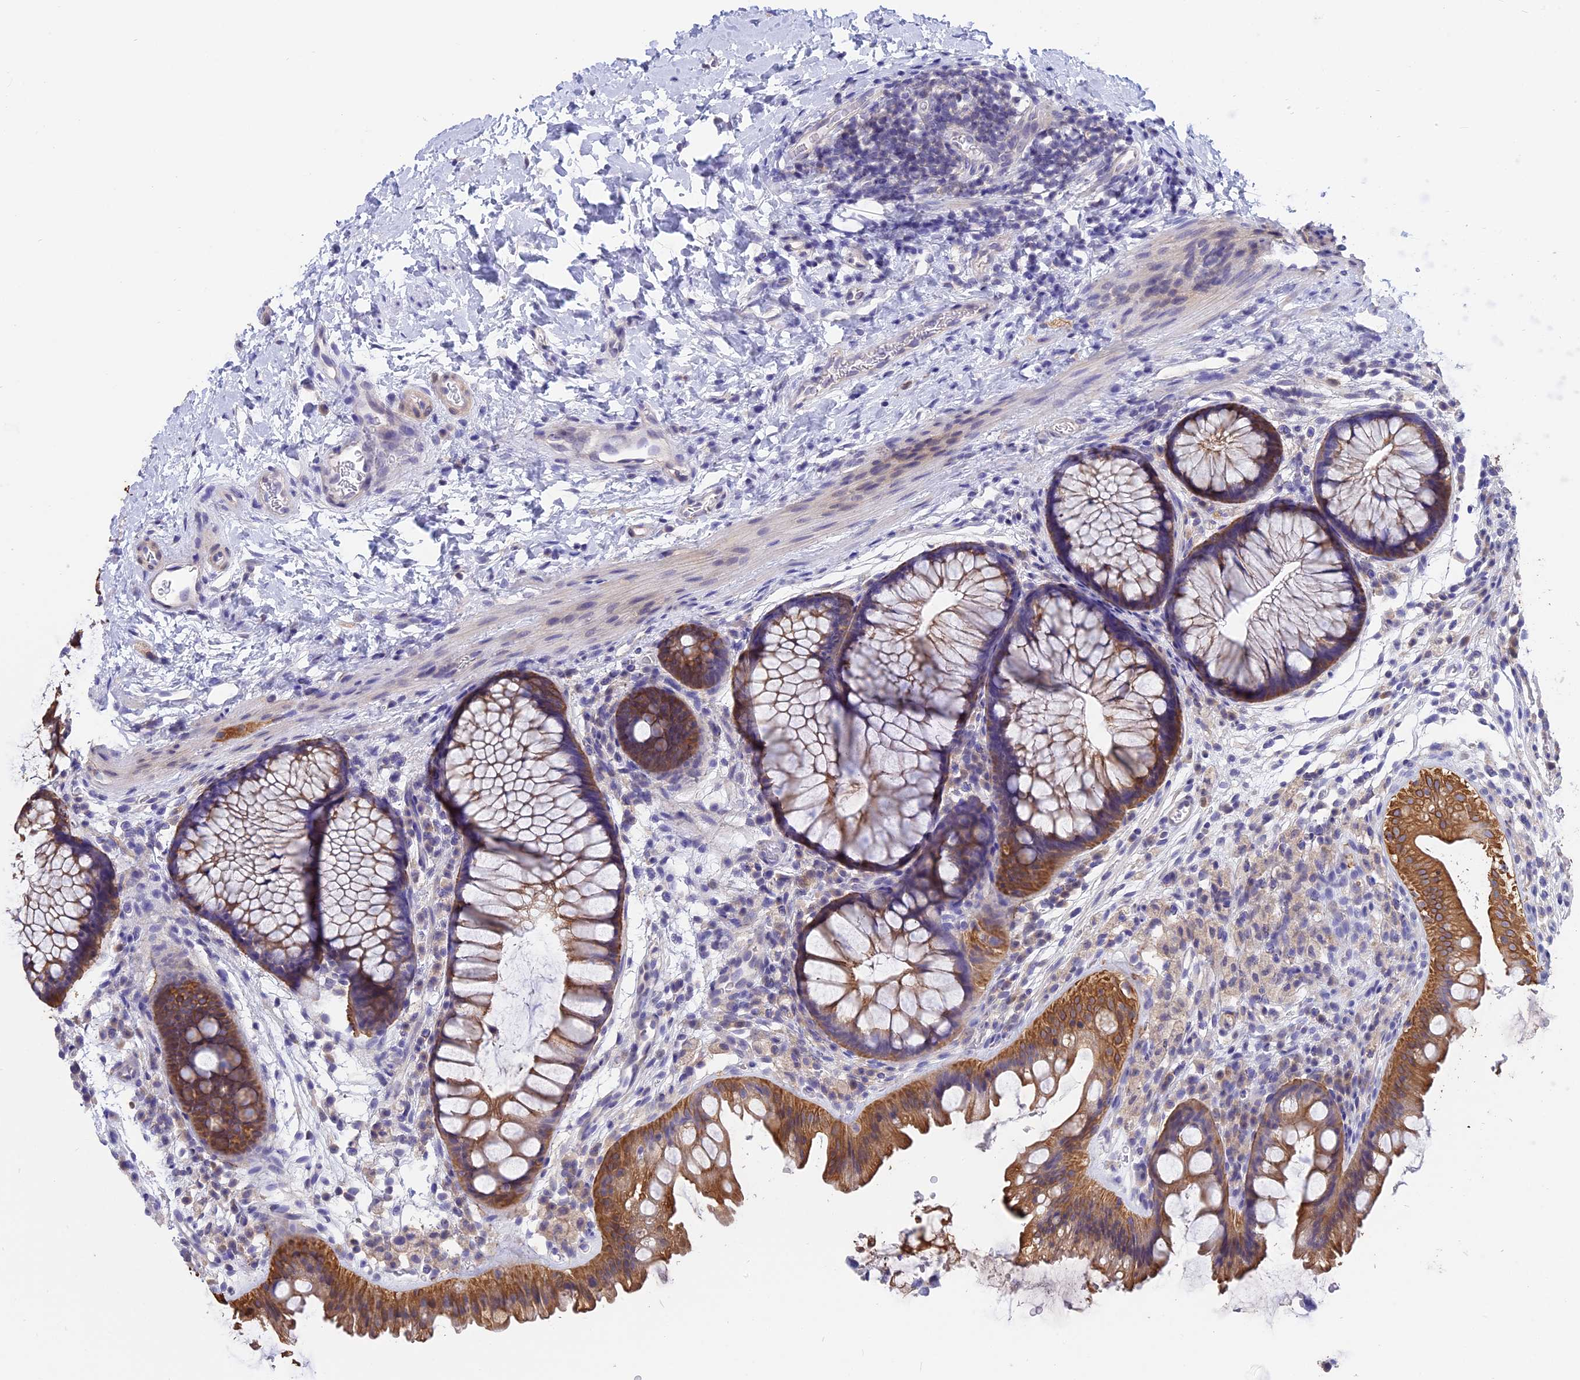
{"staining": {"intensity": "negative", "quantity": "none", "location": "none"}, "tissue": "colon", "cell_type": "Endothelial cells", "image_type": "normal", "snomed": [{"axis": "morphology", "description": "Normal tissue, NOS"}, {"axis": "topography", "description": "Colon"}], "caption": "DAB (3,3'-diaminobenzidine) immunohistochemical staining of benign human colon exhibits no significant positivity in endothelial cells. (Stains: DAB (3,3'-diaminobenzidine) IHC with hematoxylin counter stain, Microscopy: brightfield microscopy at high magnification).", "gene": "STUB1", "patient": {"sex": "female", "age": 62}}